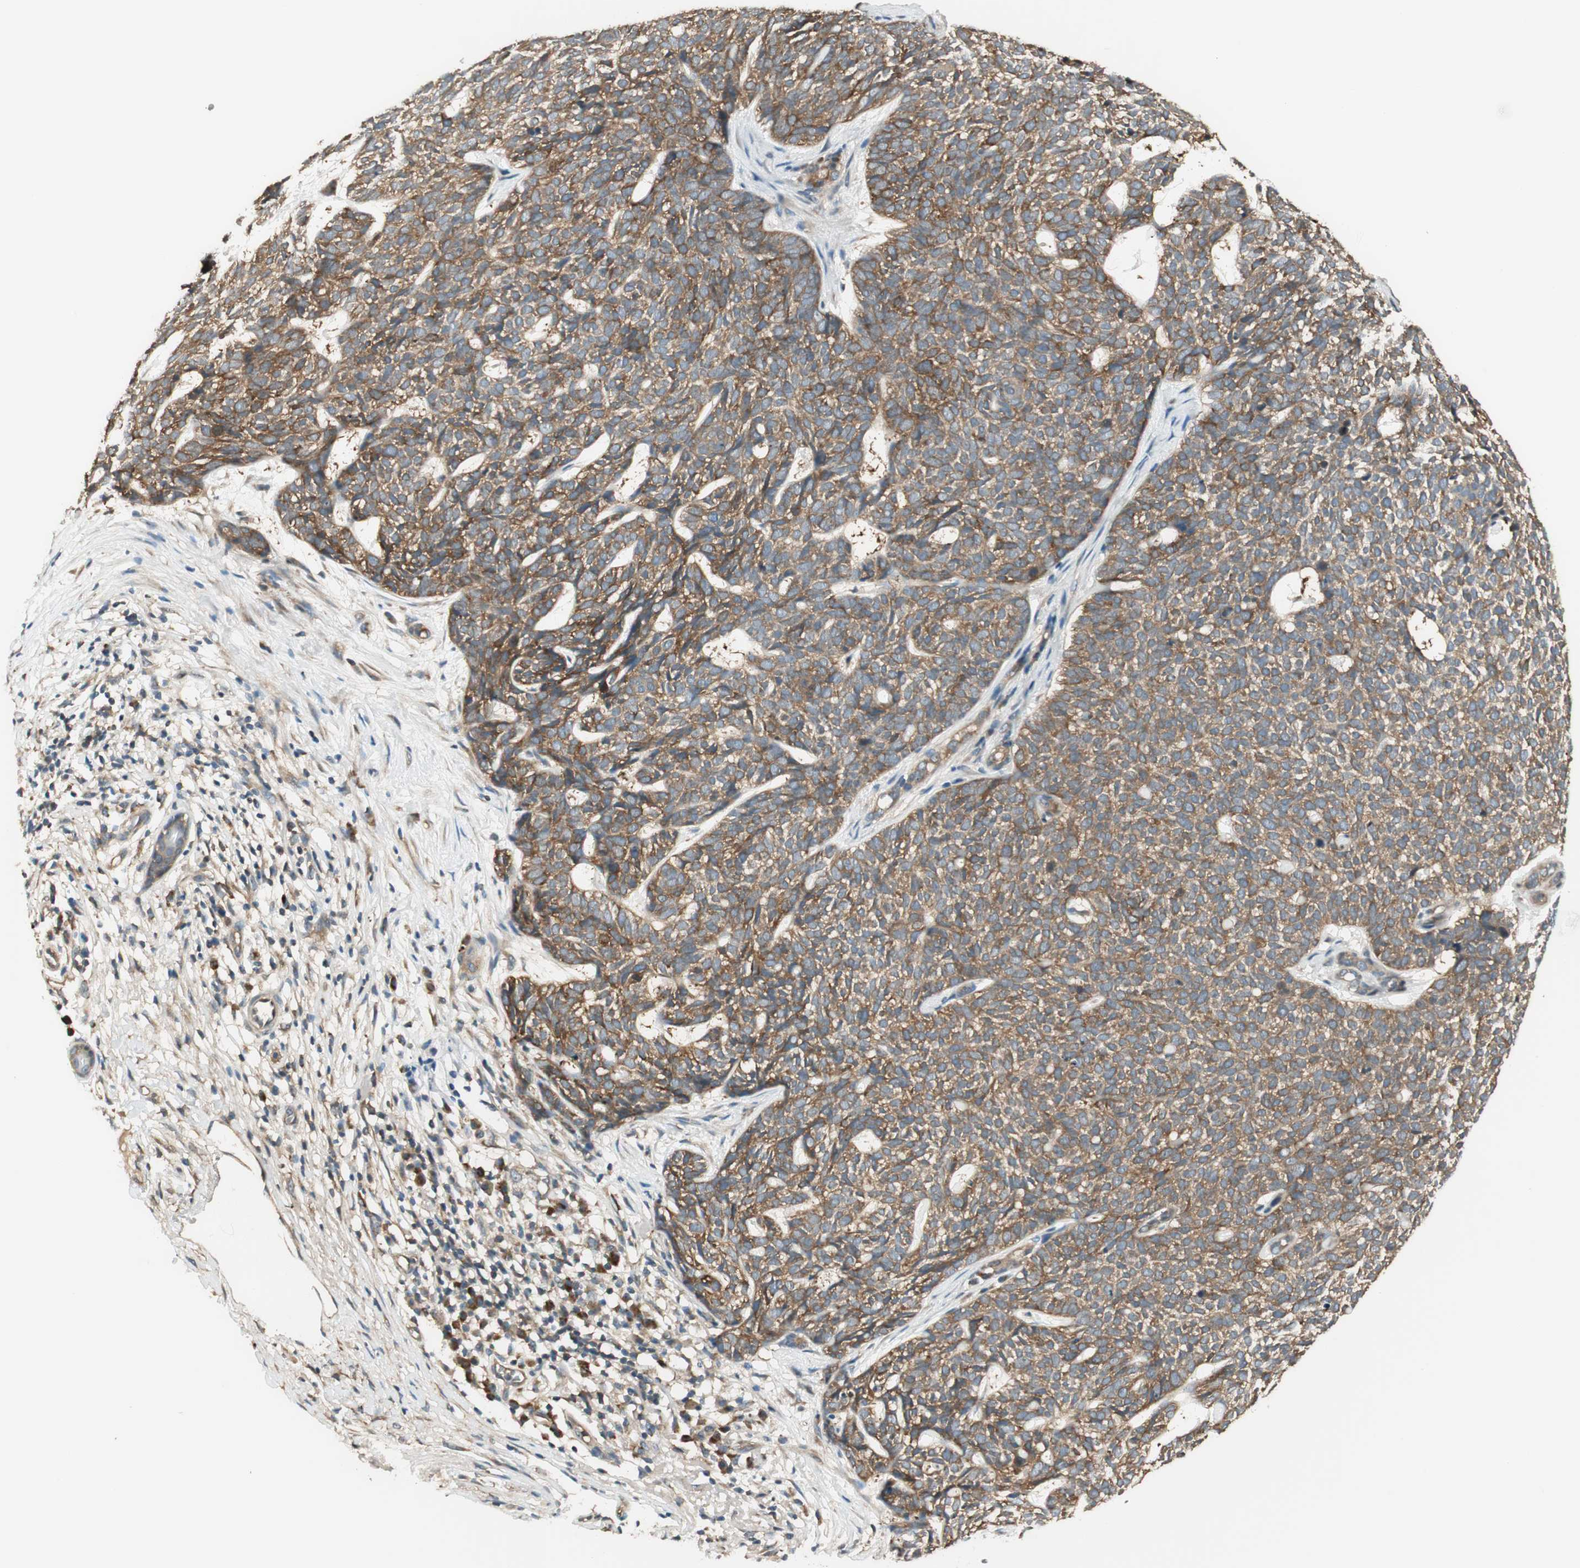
{"staining": {"intensity": "weak", "quantity": "25%-75%", "location": "cytoplasmic/membranous"}, "tissue": "skin cancer", "cell_type": "Tumor cells", "image_type": "cancer", "snomed": [{"axis": "morphology", "description": "Basal cell carcinoma"}, {"axis": "topography", "description": "Skin"}], "caption": "High-magnification brightfield microscopy of basal cell carcinoma (skin) stained with DAB (3,3'-diaminobenzidine) (brown) and counterstained with hematoxylin (blue). tumor cells exhibit weak cytoplasmic/membranous positivity is present in approximately25%-75% of cells.", "gene": "IPO5", "patient": {"sex": "female", "age": 84}}